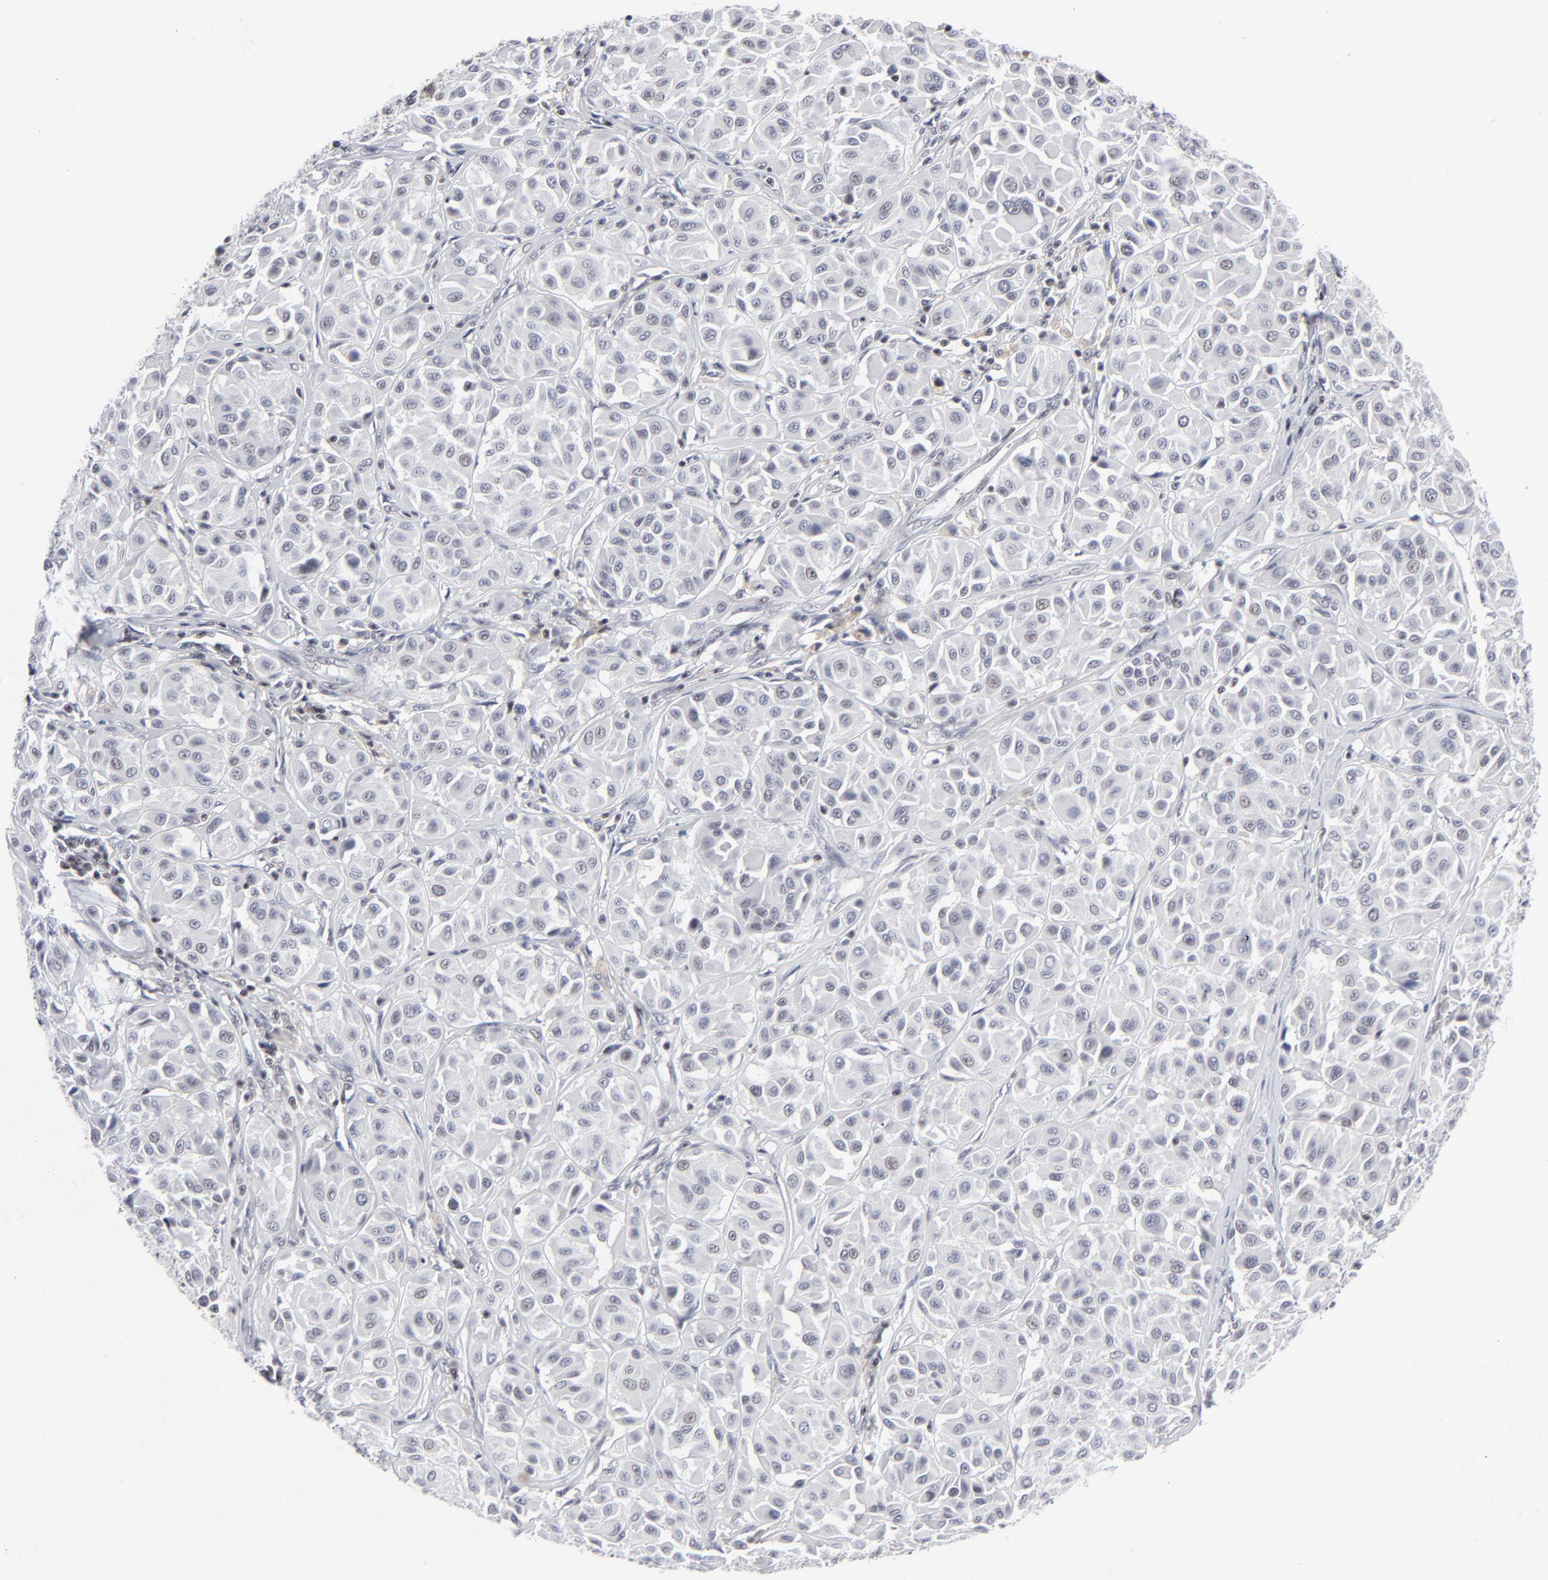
{"staining": {"intensity": "negative", "quantity": "none", "location": "none"}, "tissue": "melanoma", "cell_type": "Tumor cells", "image_type": "cancer", "snomed": [{"axis": "morphology", "description": "Malignant melanoma, Metastatic site"}, {"axis": "topography", "description": "Soft tissue"}], "caption": "This is a micrograph of immunohistochemistry staining of melanoma, which shows no expression in tumor cells.", "gene": "SP2", "patient": {"sex": "male", "age": 41}}